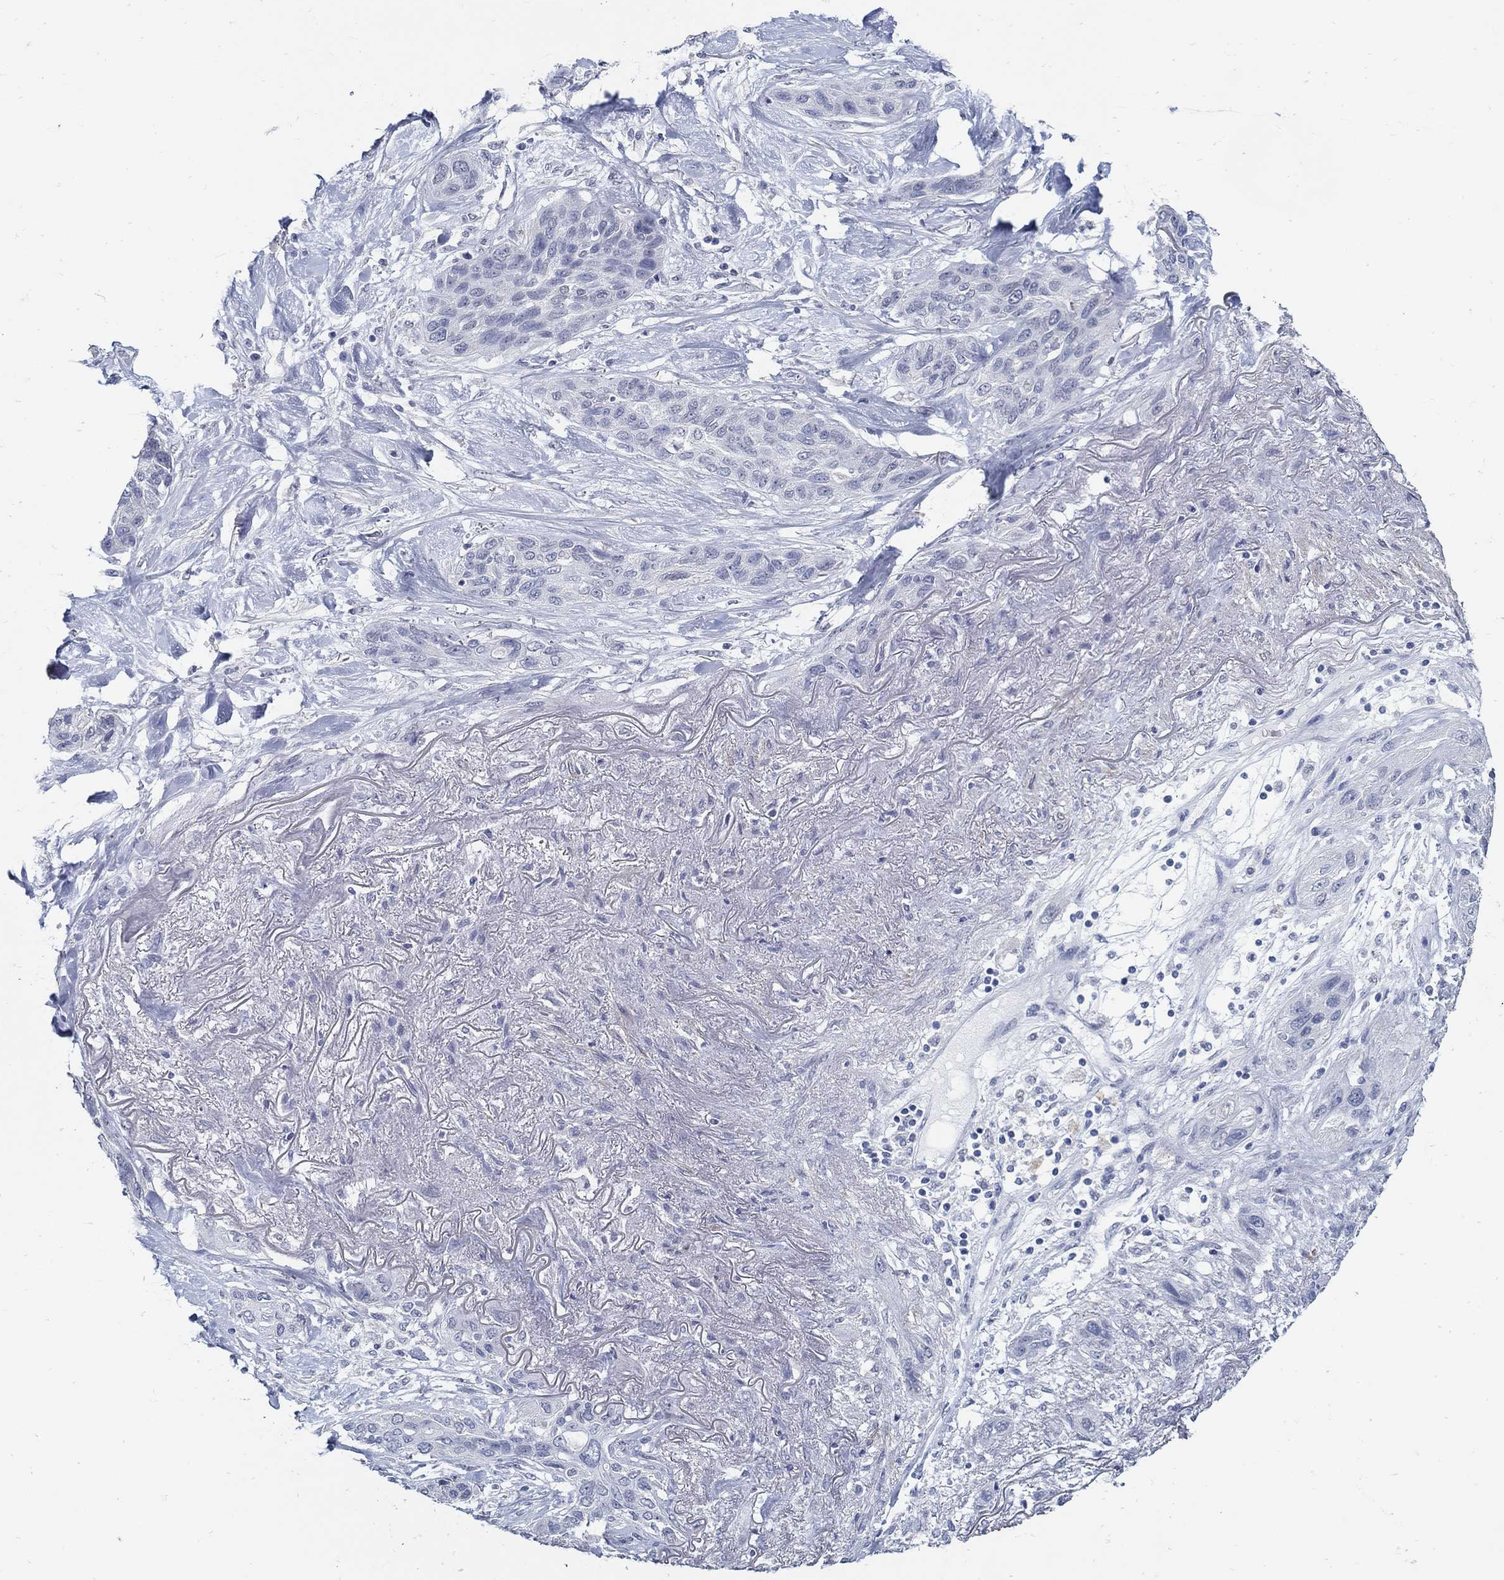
{"staining": {"intensity": "negative", "quantity": "none", "location": "none"}, "tissue": "lung cancer", "cell_type": "Tumor cells", "image_type": "cancer", "snomed": [{"axis": "morphology", "description": "Squamous cell carcinoma, NOS"}, {"axis": "topography", "description": "Lung"}], "caption": "An image of squamous cell carcinoma (lung) stained for a protein displays no brown staining in tumor cells.", "gene": "USP29", "patient": {"sex": "female", "age": 70}}